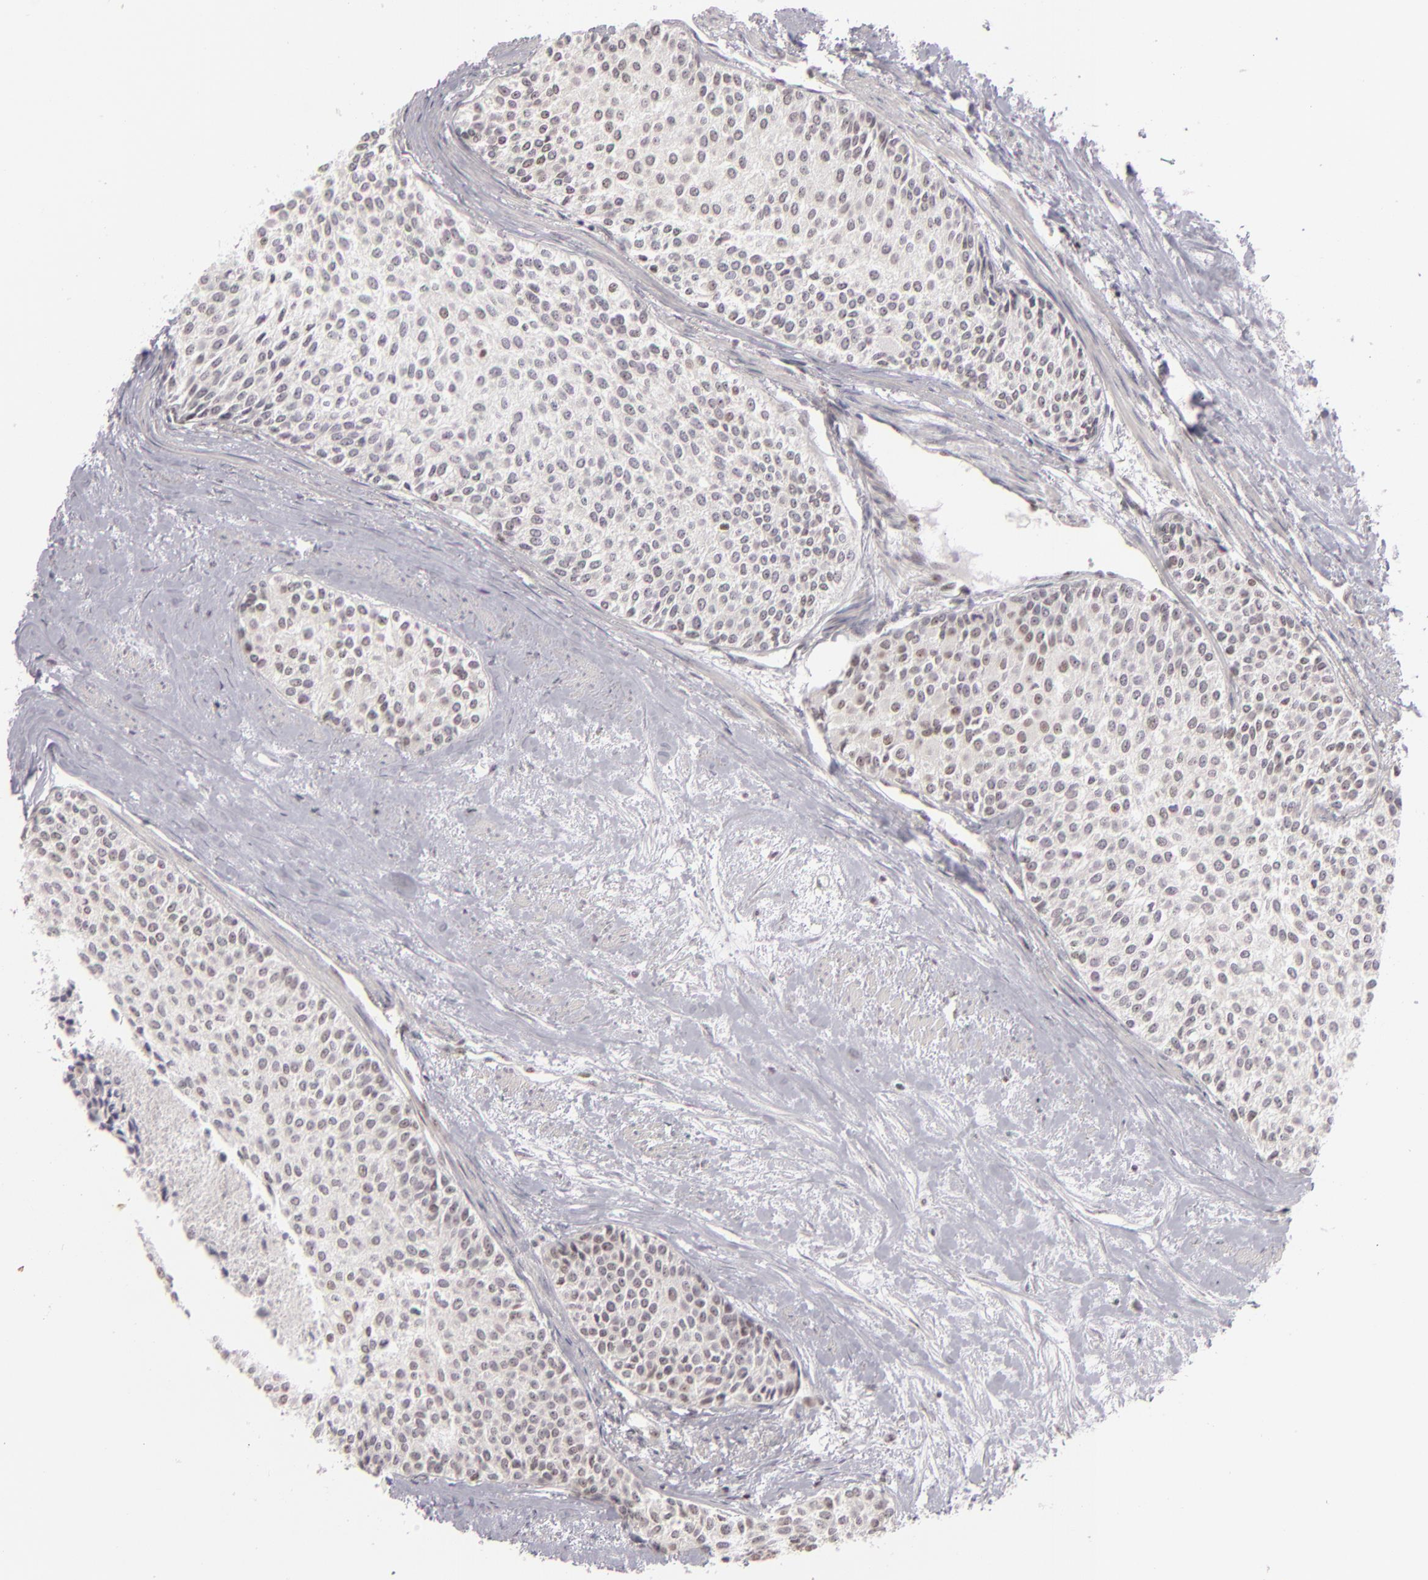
{"staining": {"intensity": "weak", "quantity": "<25%", "location": "nuclear"}, "tissue": "urothelial cancer", "cell_type": "Tumor cells", "image_type": "cancer", "snomed": [{"axis": "morphology", "description": "Urothelial carcinoma, Low grade"}, {"axis": "topography", "description": "Urinary bladder"}], "caption": "Low-grade urothelial carcinoma was stained to show a protein in brown. There is no significant staining in tumor cells. (Stains: DAB (3,3'-diaminobenzidine) immunohistochemistry with hematoxylin counter stain, Microscopy: brightfield microscopy at high magnification).", "gene": "DAXX", "patient": {"sex": "female", "age": 73}}